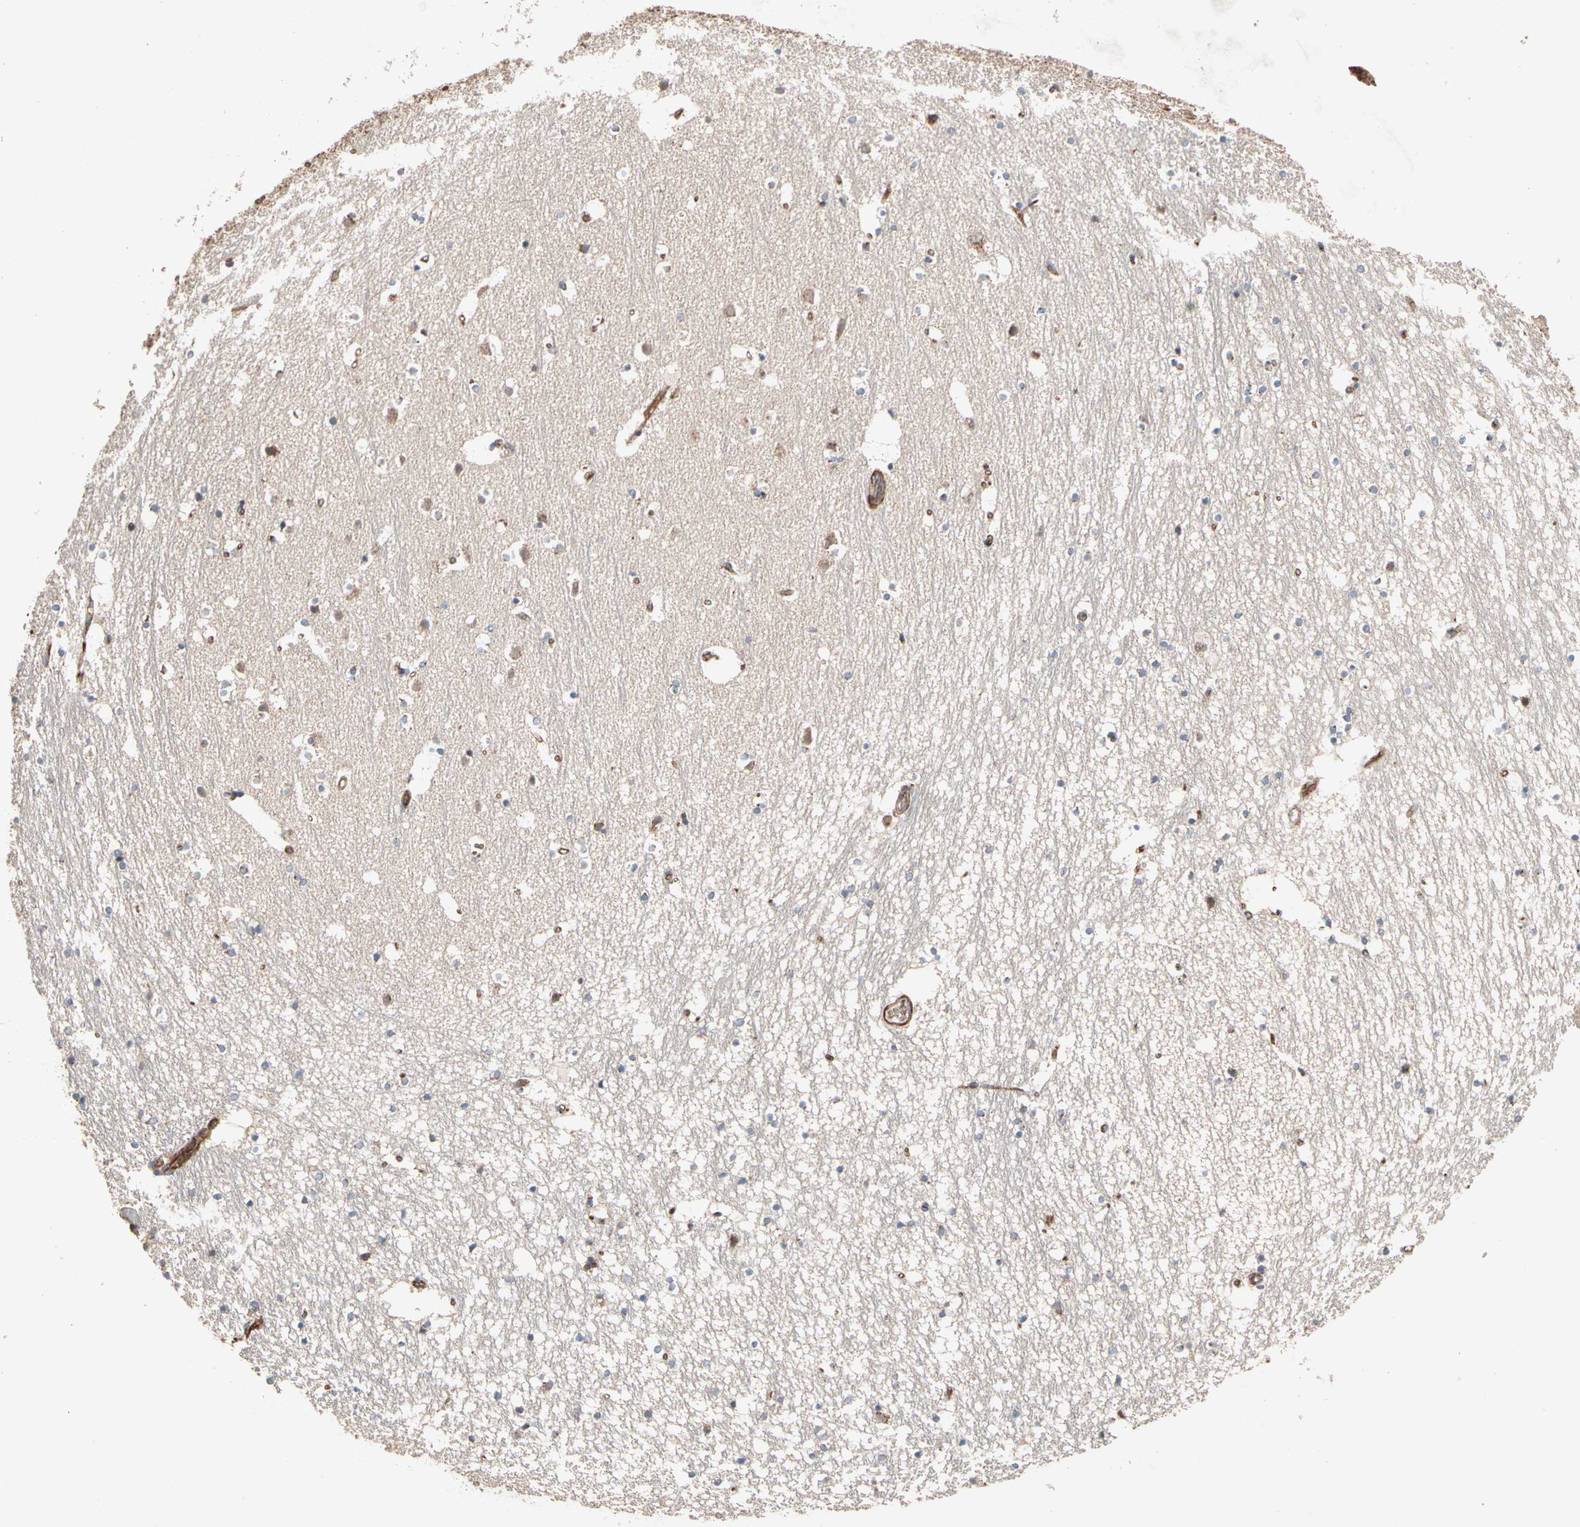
{"staining": {"intensity": "negative", "quantity": "none", "location": "none"}, "tissue": "hippocampus", "cell_type": "Glial cells", "image_type": "normal", "snomed": [{"axis": "morphology", "description": "Normal tissue, NOS"}, {"axis": "topography", "description": "Hippocampus"}], "caption": "This is an IHC micrograph of unremarkable human hippocampus. There is no staining in glial cells.", "gene": "GCK", "patient": {"sex": "male", "age": 45}}